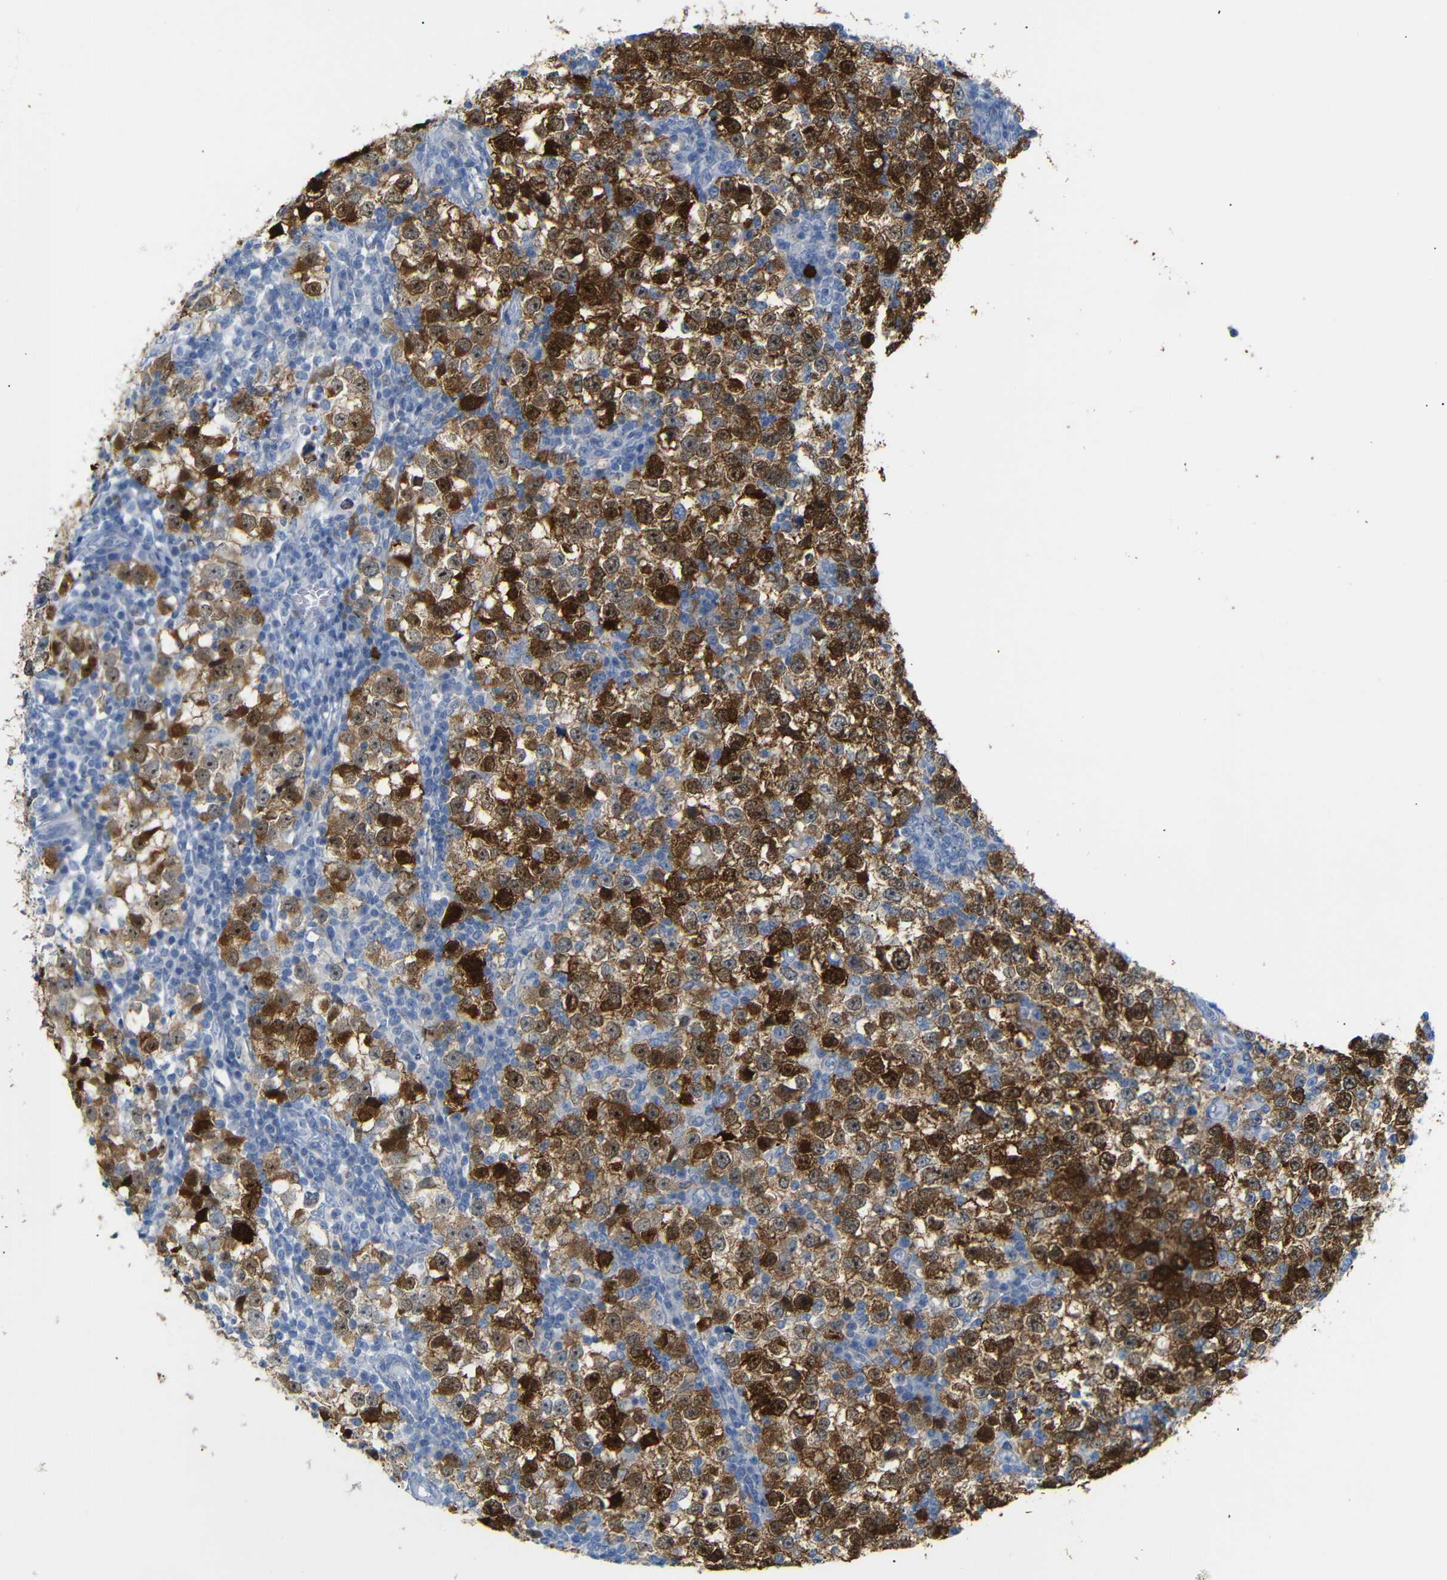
{"staining": {"intensity": "strong", "quantity": "<25%", "location": "cytoplasmic/membranous,nuclear"}, "tissue": "testis cancer", "cell_type": "Tumor cells", "image_type": "cancer", "snomed": [{"axis": "morphology", "description": "Seminoma, NOS"}, {"axis": "topography", "description": "Testis"}], "caption": "Strong cytoplasmic/membranous and nuclear expression for a protein is appreciated in about <25% of tumor cells of testis seminoma using immunohistochemistry (IHC).", "gene": "MT1A", "patient": {"sex": "male", "age": 65}}